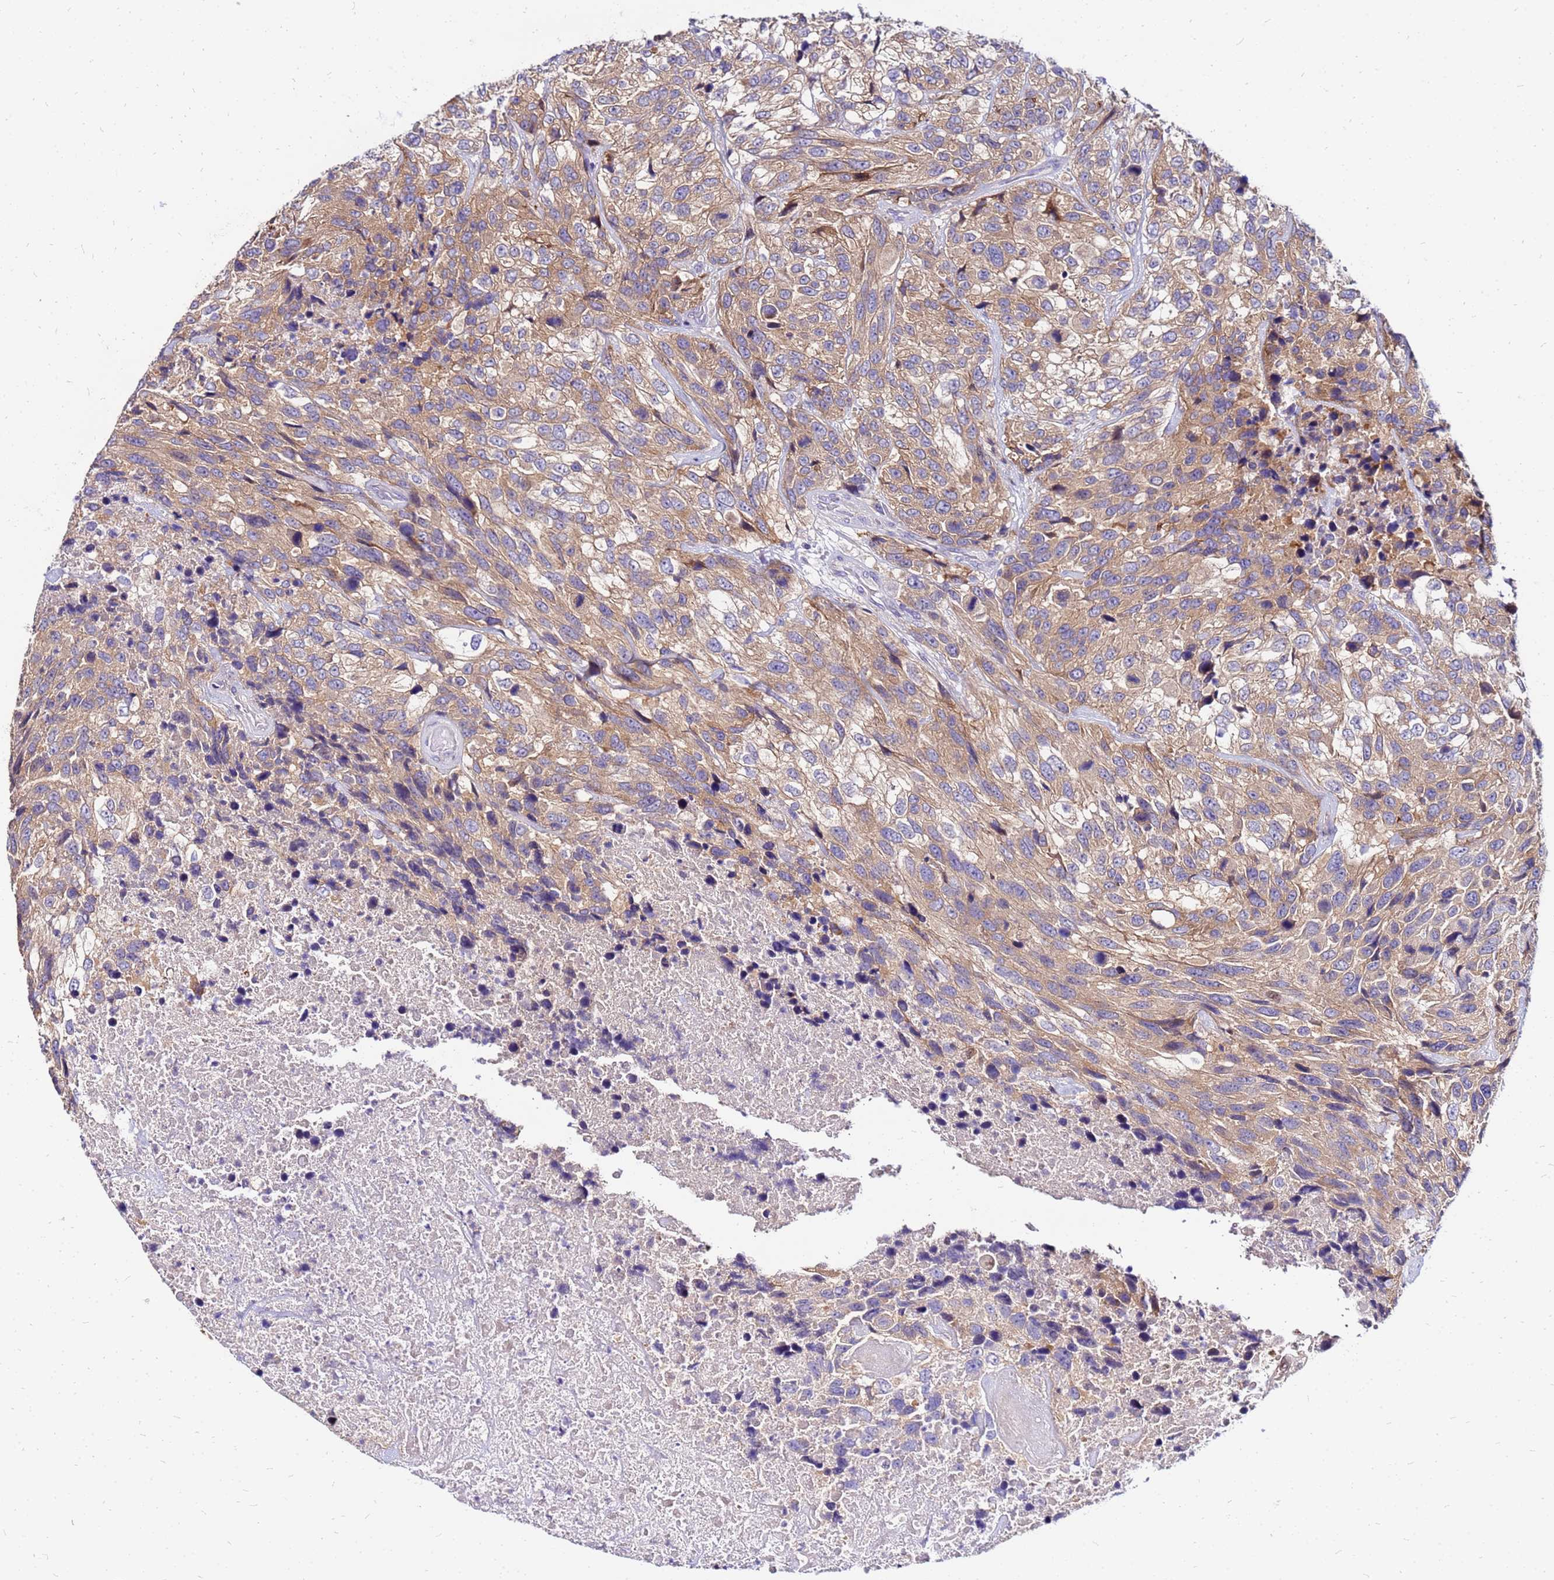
{"staining": {"intensity": "weak", "quantity": ">75%", "location": "cytoplasmic/membranous"}, "tissue": "urothelial cancer", "cell_type": "Tumor cells", "image_type": "cancer", "snomed": [{"axis": "morphology", "description": "Urothelial carcinoma, High grade"}, {"axis": "topography", "description": "Urinary bladder"}], "caption": "This is a micrograph of immunohistochemistry (IHC) staining of high-grade urothelial carcinoma, which shows weak staining in the cytoplasmic/membranous of tumor cells.", "gene": "ARHGEF5", "patient": {"sex": "female", "age": 70}}